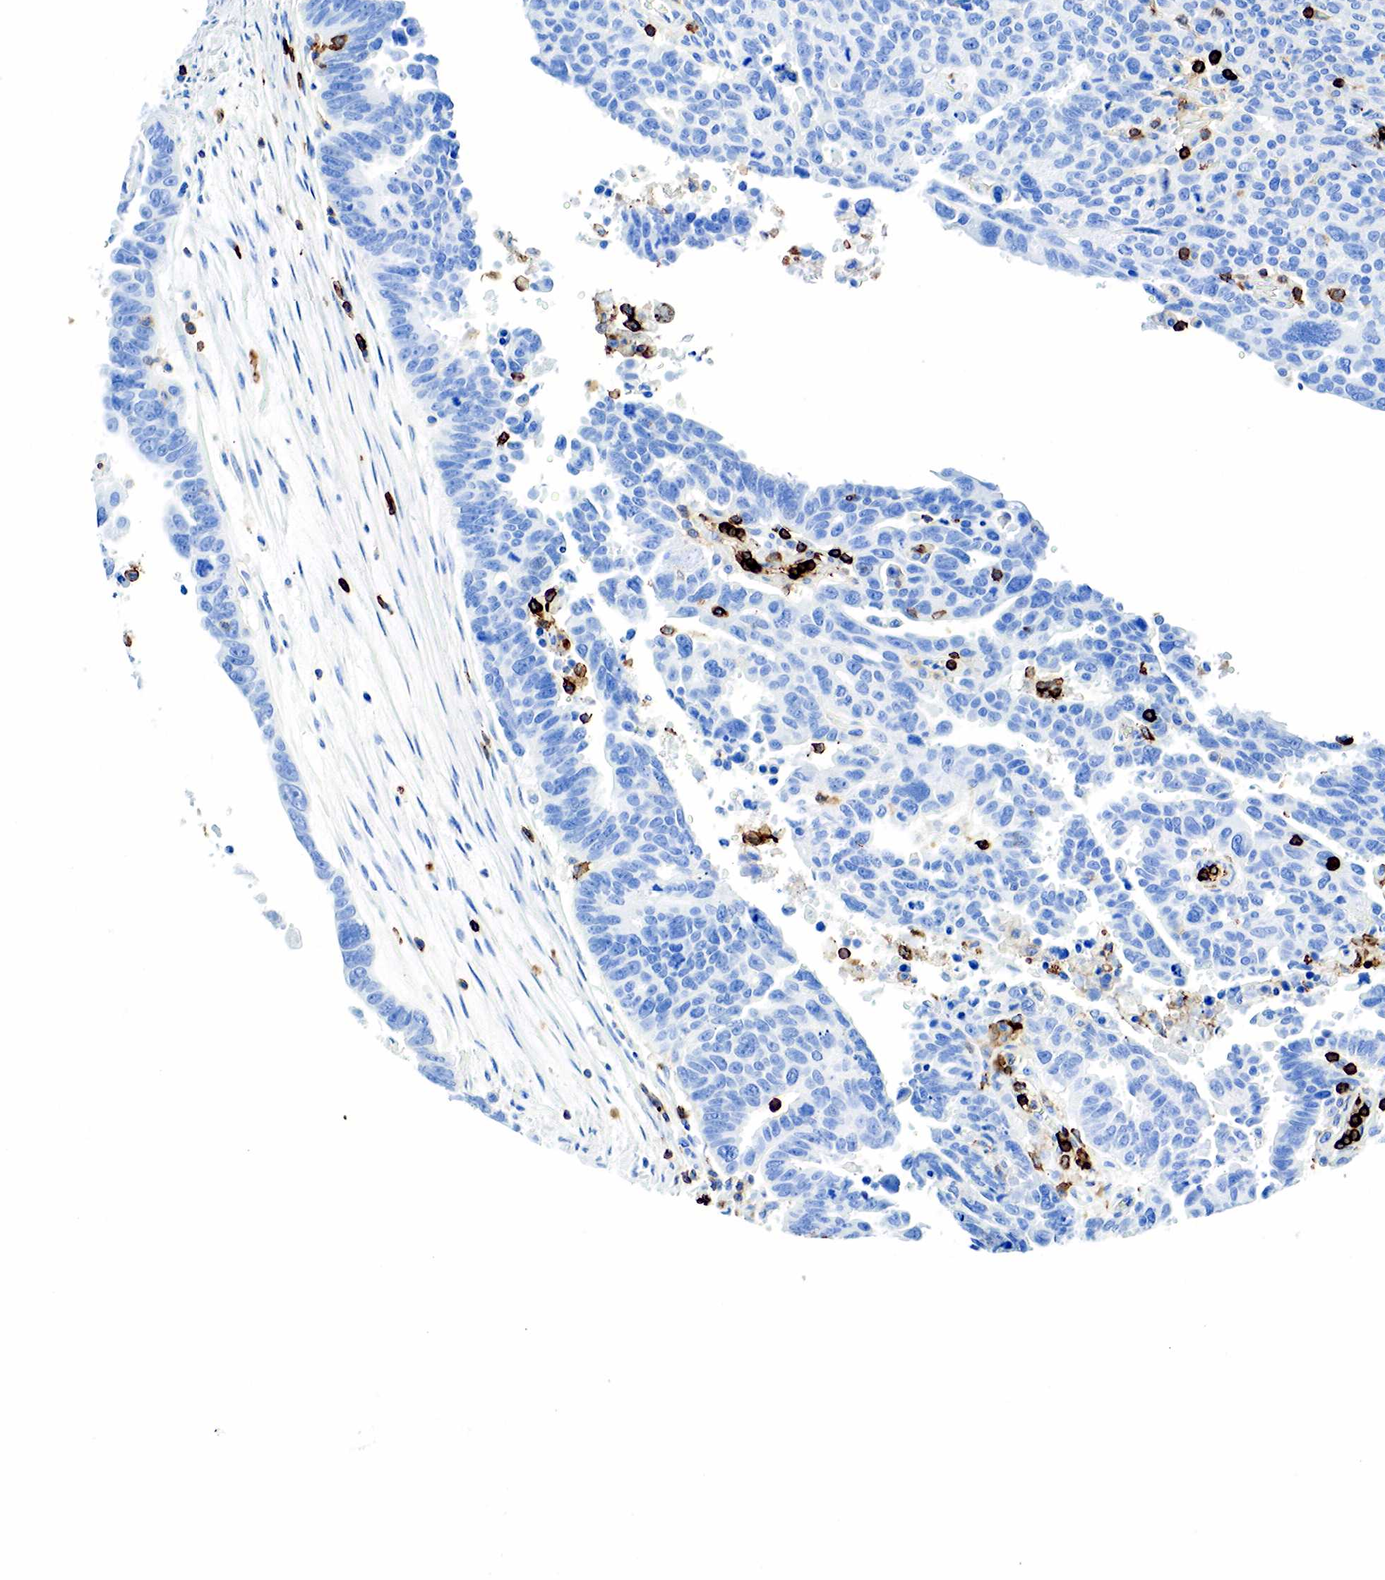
{"staining": {"intensity": "negative", "quantity": "none", "location": "none"}, "tissue": "ovarian cancer", "cell_type": "Tumor cells", "image_type": "cancer", "snomed": [{"axis": "morphology", "description": "Carcinoma, endometroid"}, {"axis": "morphology", "description": "Cystadenocarcinoma, serous, NOS"}, {"axis": "topography", "description": "Ovary"}], "caption": "Immunohistochemistry (IHC) of human ovarian cancer (endometroid carcinoma) displays no expression in tumor cells.", "gene": "PTPRC", "patient": {"sex": "female", "age": 45}}